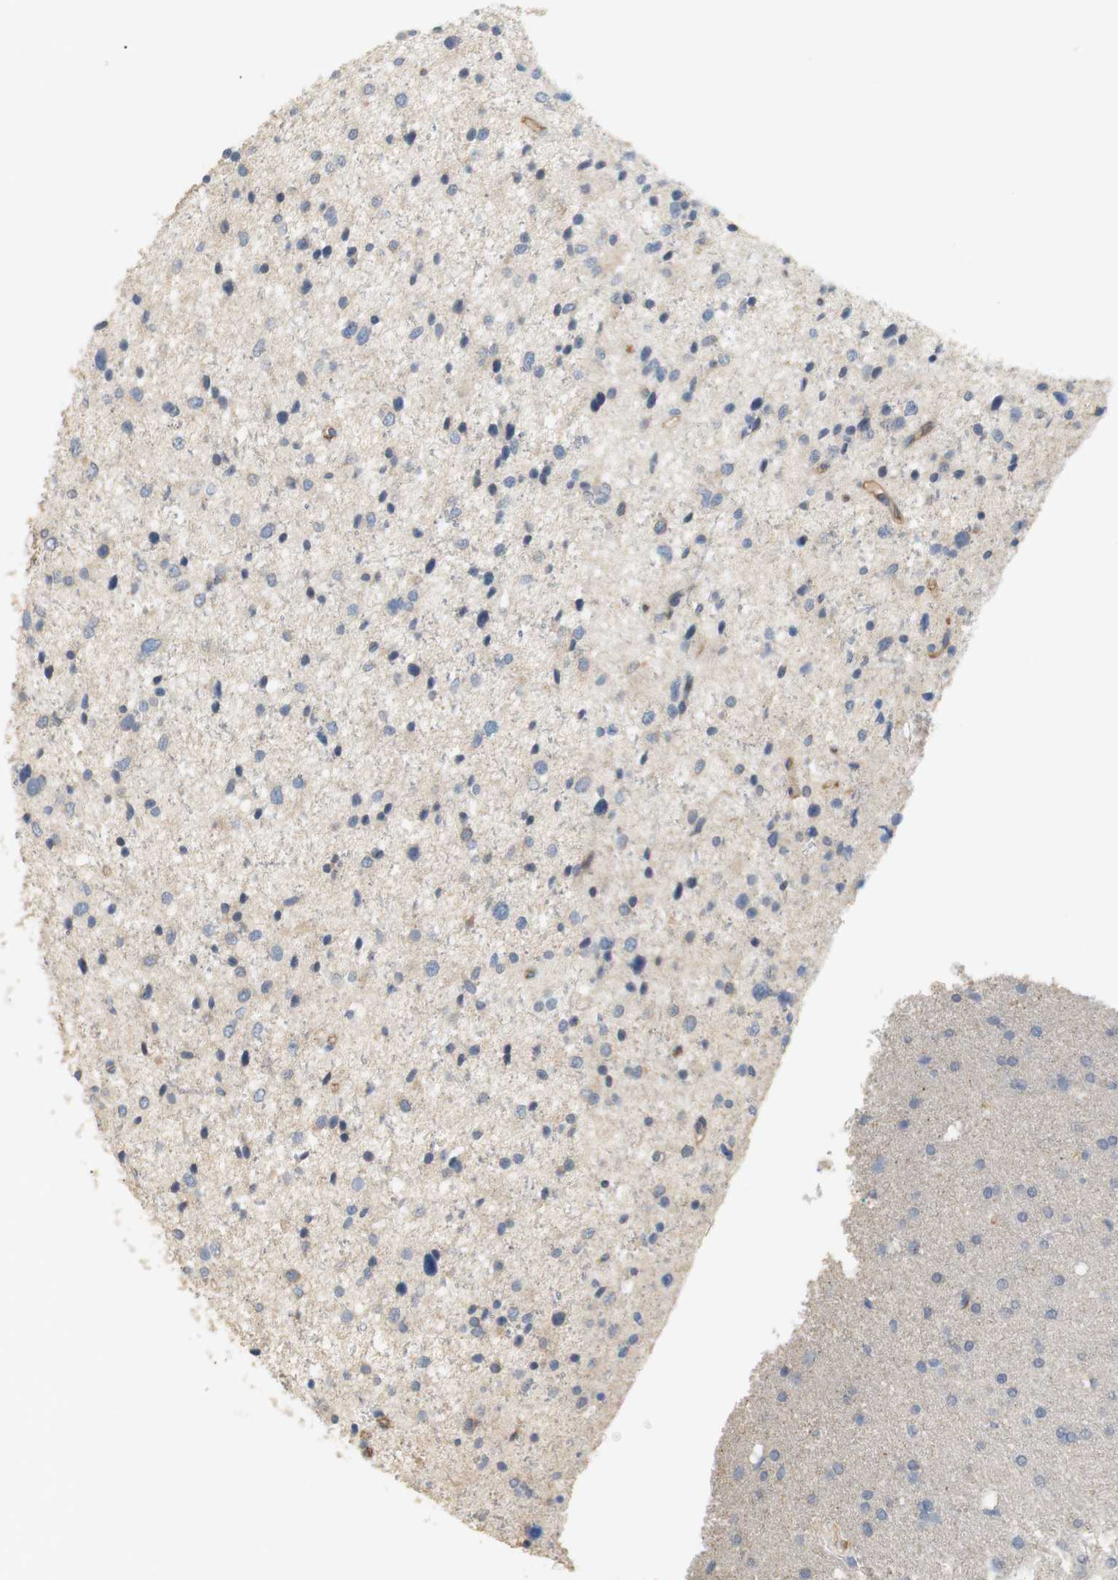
{"staining": {"intensity": "weak", "quantity": "<25%", "location": "cytoplasmic/membranous"}, "tissue": "glioma", "cell_type": "Tumor cells", "image_type": "cancer", "snomed": [{"axis": "morphology", "description": "Glioma, malignant, Low grade"}, {"axis": "topography", "description": "Brain"}], "caption": "Malignant glioma (low-grade) stained for a protein using IHC shows no staining tumor cells.", "gene": "OSR1", "patient": {"sex": "female", "age": 37}}